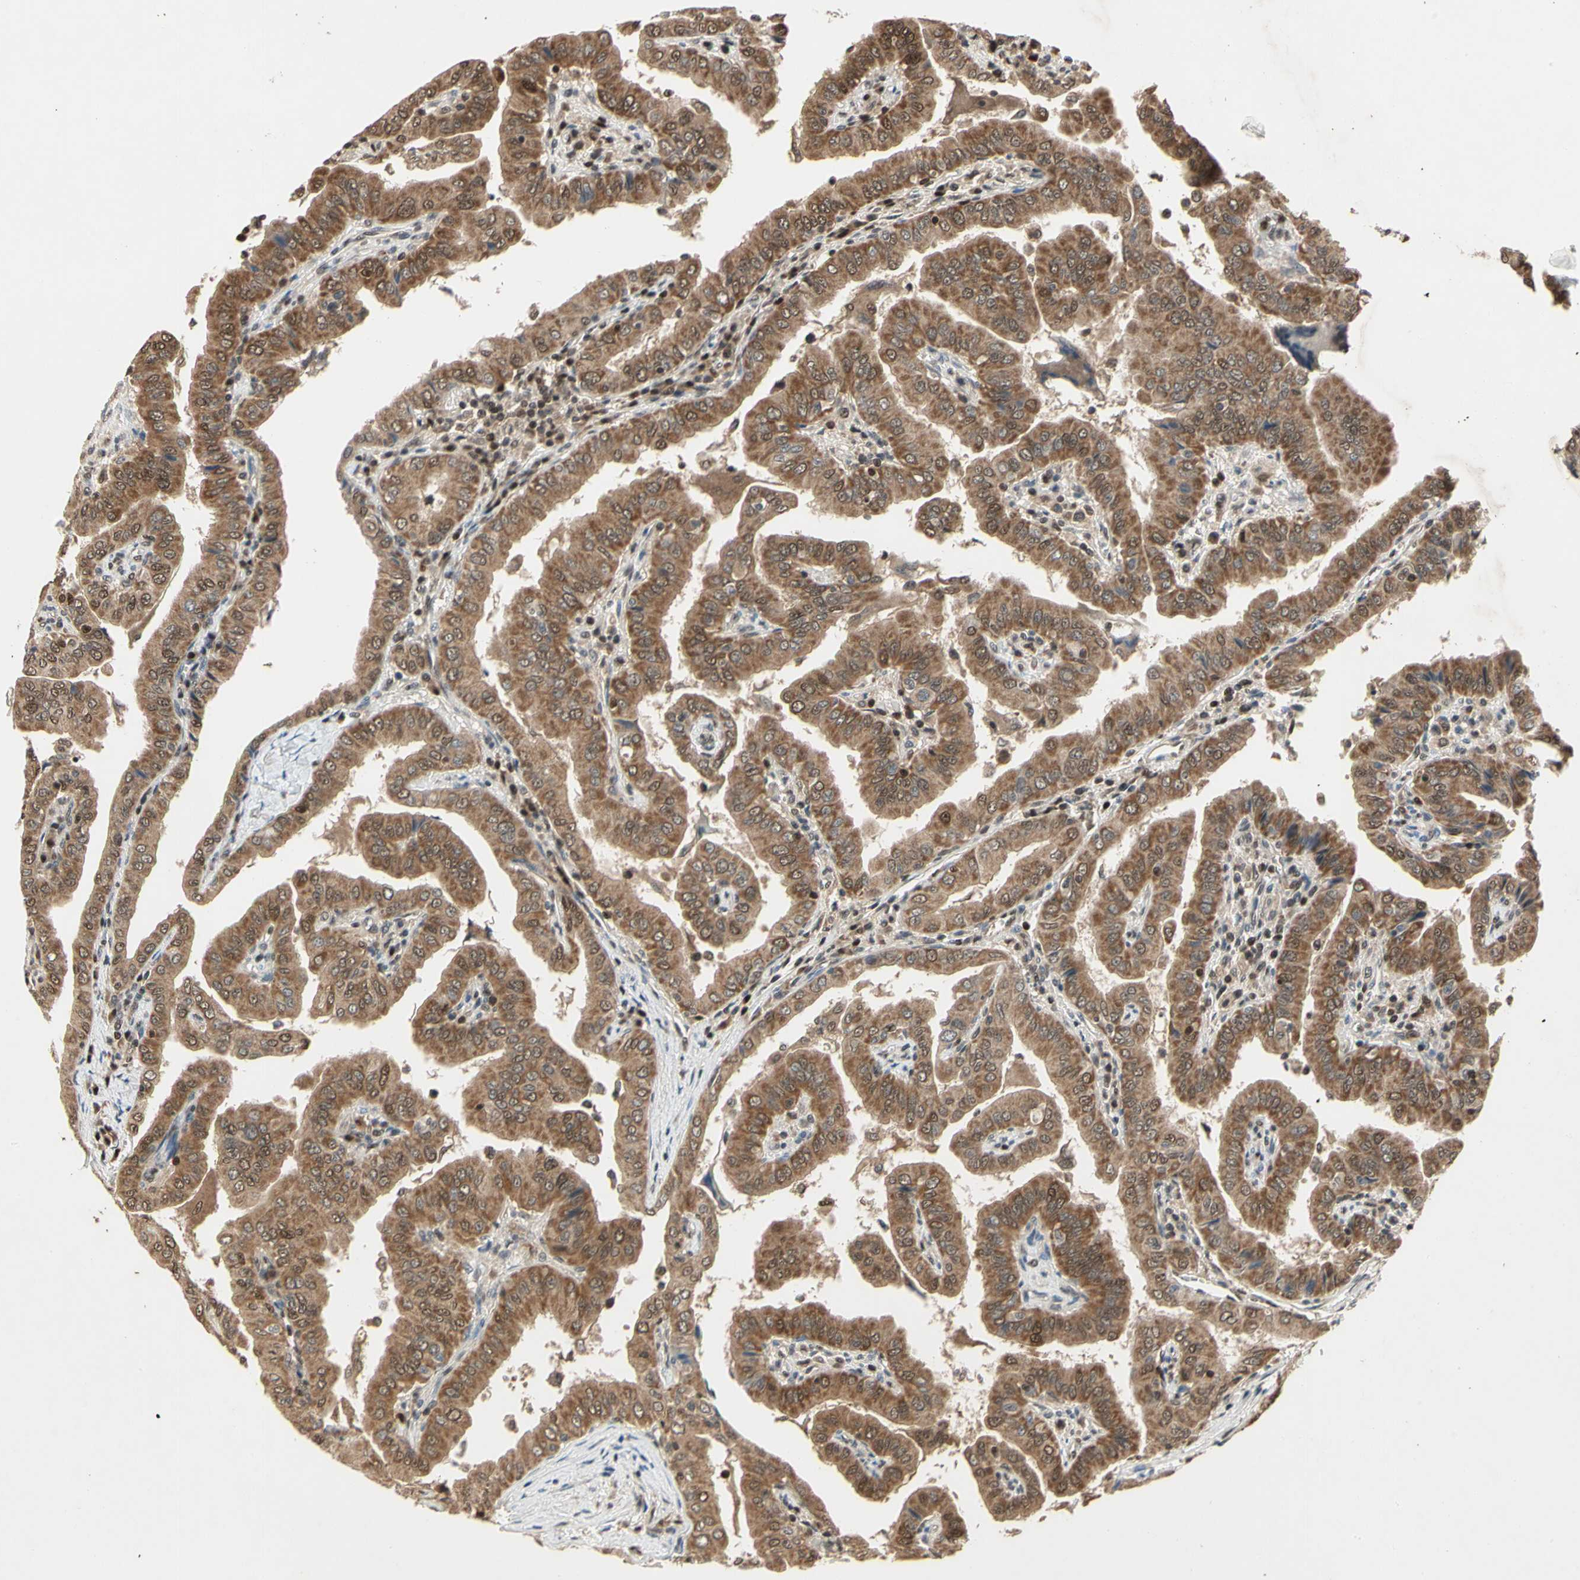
{"staining": {"intensity": "moderate", "quantity": ">75%", "location": "cytoplasmic/membranous"}, "tissue": "thyroid cancer", "cell_type": "Tumor cells", "image_type": "cancer", "snomed": [{"axis": "morphology", "description": "Papillary adenocarcinoma, NOS"}, {"axis": "topography", "description": "Thyroid gland"}], "caption": "A brown stain shows moderate cytoplasmic/membranous positivity of a protein in human thyroid cancer (papillary adenocarcinoma) tumor cells.", "gene": "GSR", "patient": {"sex": "male", "age": 33}}